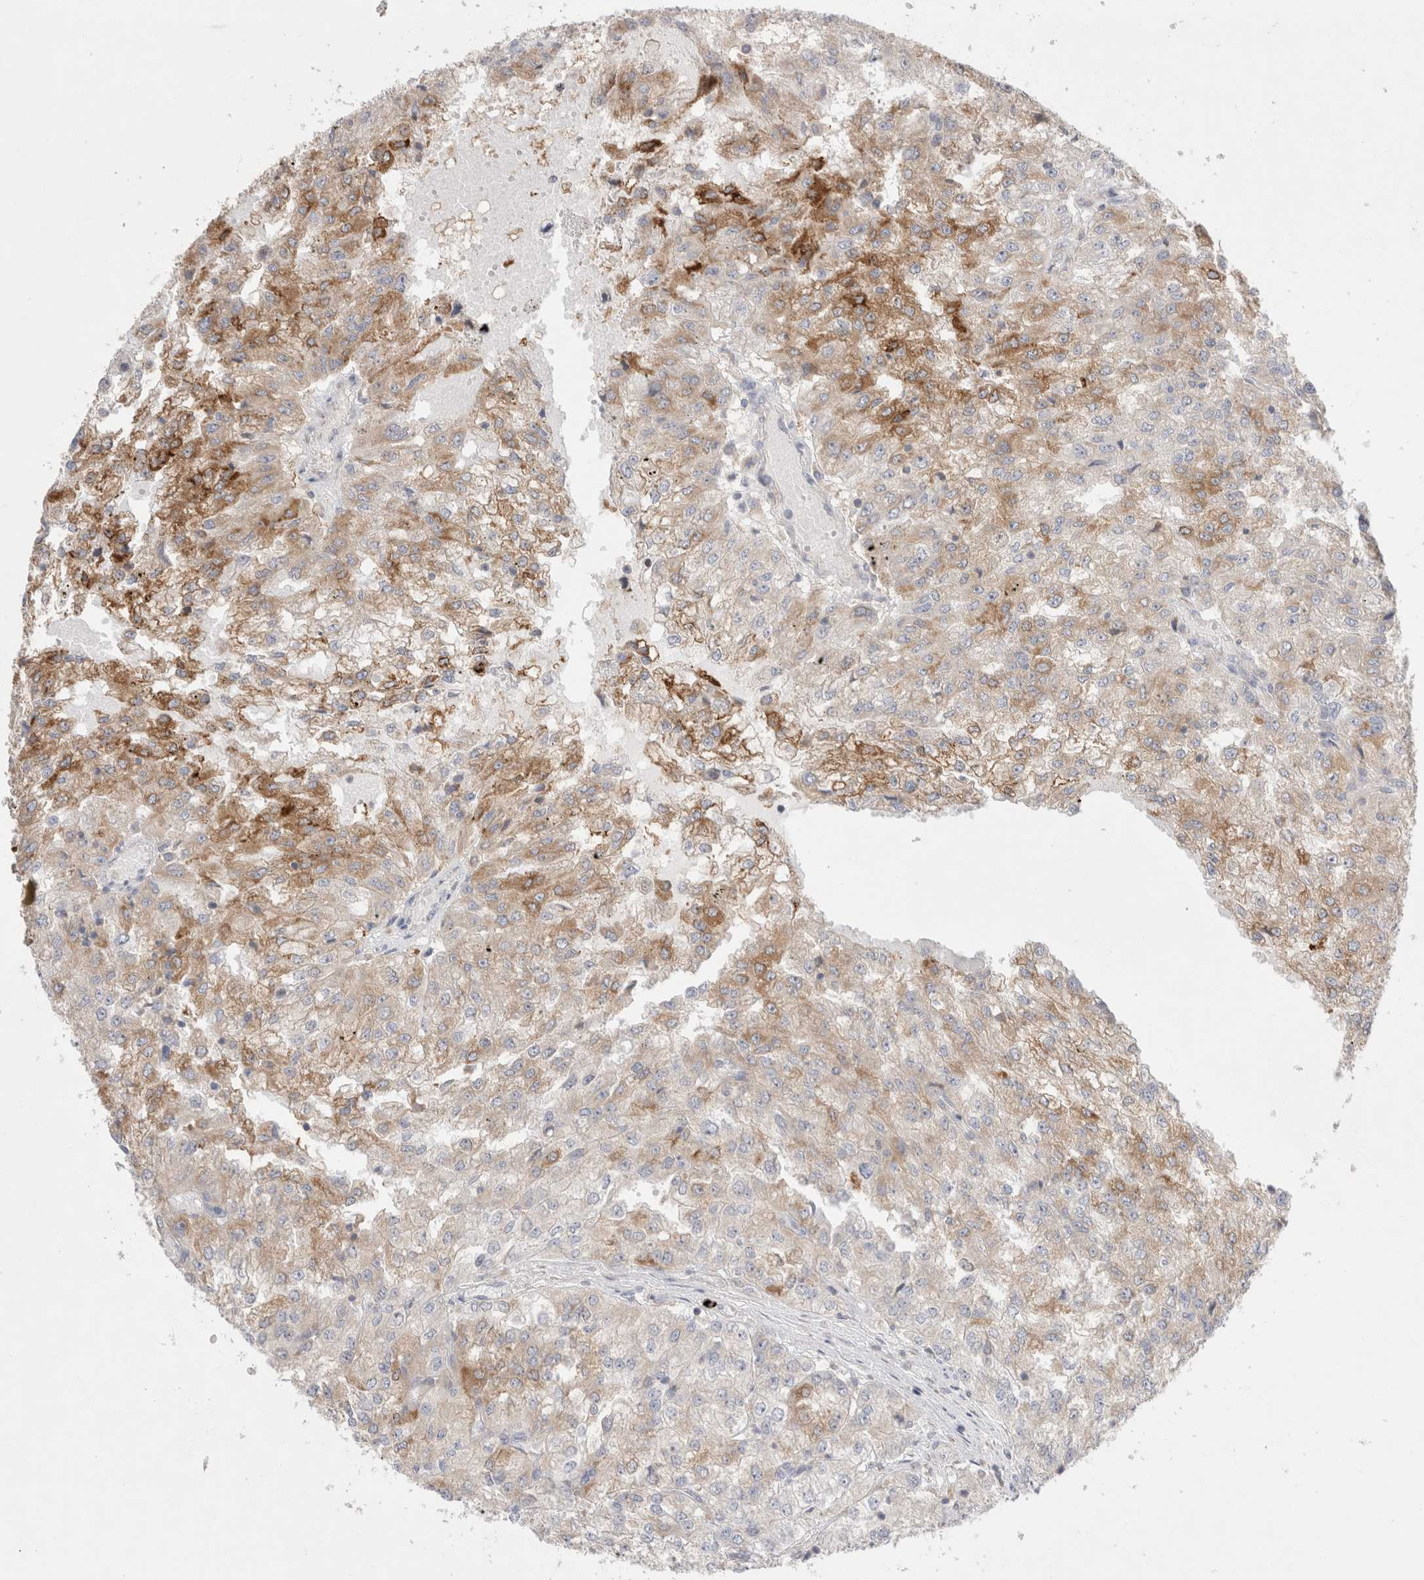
{"staining": {"intensity": "moderate", "quantity": "25%-75%", "location": "cytoplasmic/membranous"}, "tissue": "renal cancer", "cell_type": "Tumor cells", "image_type": "cancer", "snomed": [{"axis": "morphology", "description": "Adenocarcinoma, NOS"}, {"axis": "topography", "description": "Kidney"}], "caption": "Human renal cancer (adenocarcinoma) stained for a protein (brown) exhibits moderate cytoplasmic/membranous positive positivity in approximately 25%-75% of tumor cells.", "gene": "TBC1D16", "patient": {"sex": "female", "age": 54}}